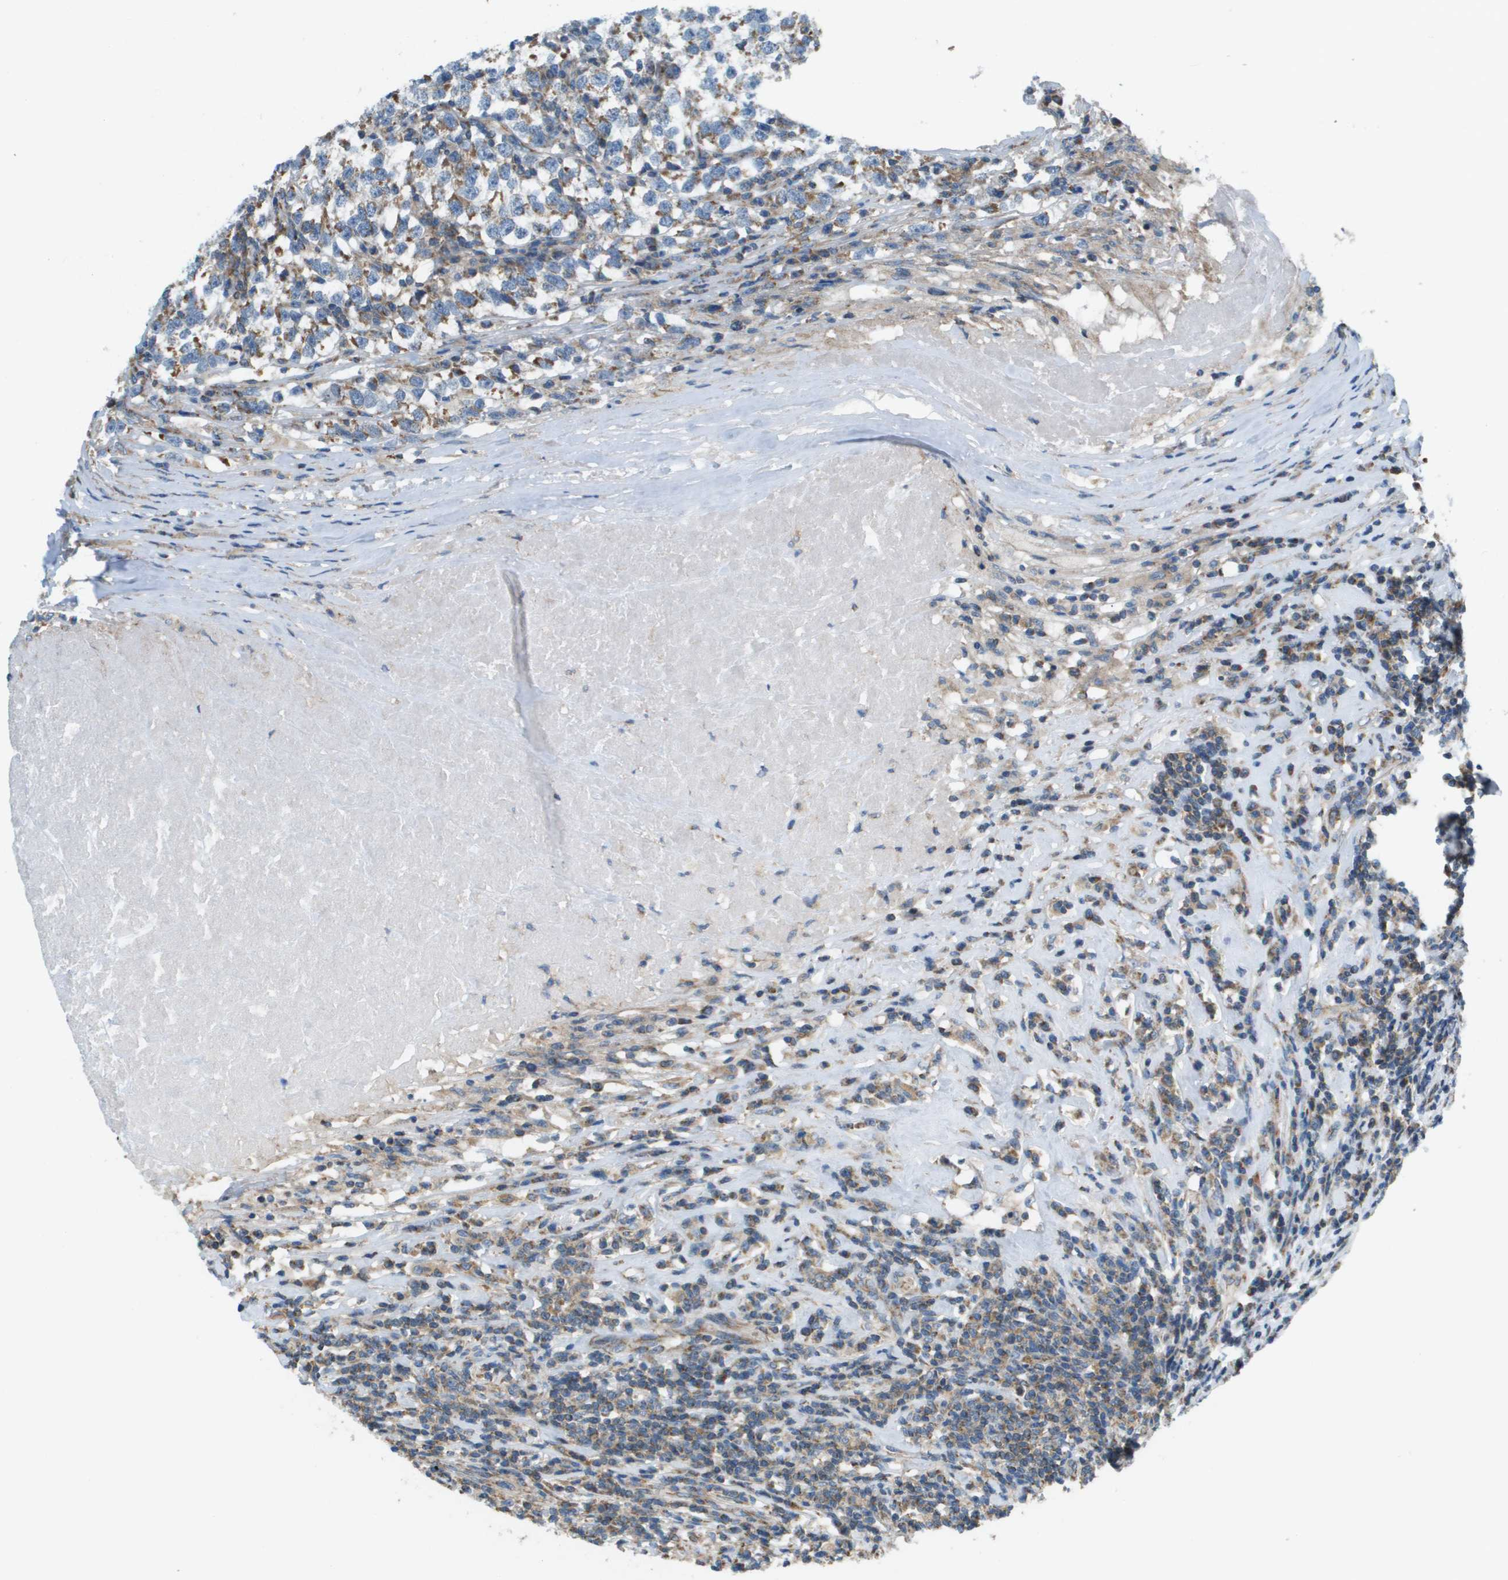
{"staining": {"intensity": "moderate", "quantity": ">75%", "location": "cytoplasmic/membranous"}, "tissue": "testis cancer", "cell_type": "Tumor cells", "image_type": "cancer", "snomed": [{"axis": "morphology", "description": "Normal tissue, NOS"}, {"axis": "morphology", "description": "Seminoma, NOS"}, {"axis": "topography", "description": "Testis"}], "caption": "The image demonstrates a brown stain indicating the presence of a protein in the cytoplasmic/membranous of tumor cells in testis cancer.", "gene": "TAOK3", "patient": {"sex": "male", "age": 43}}